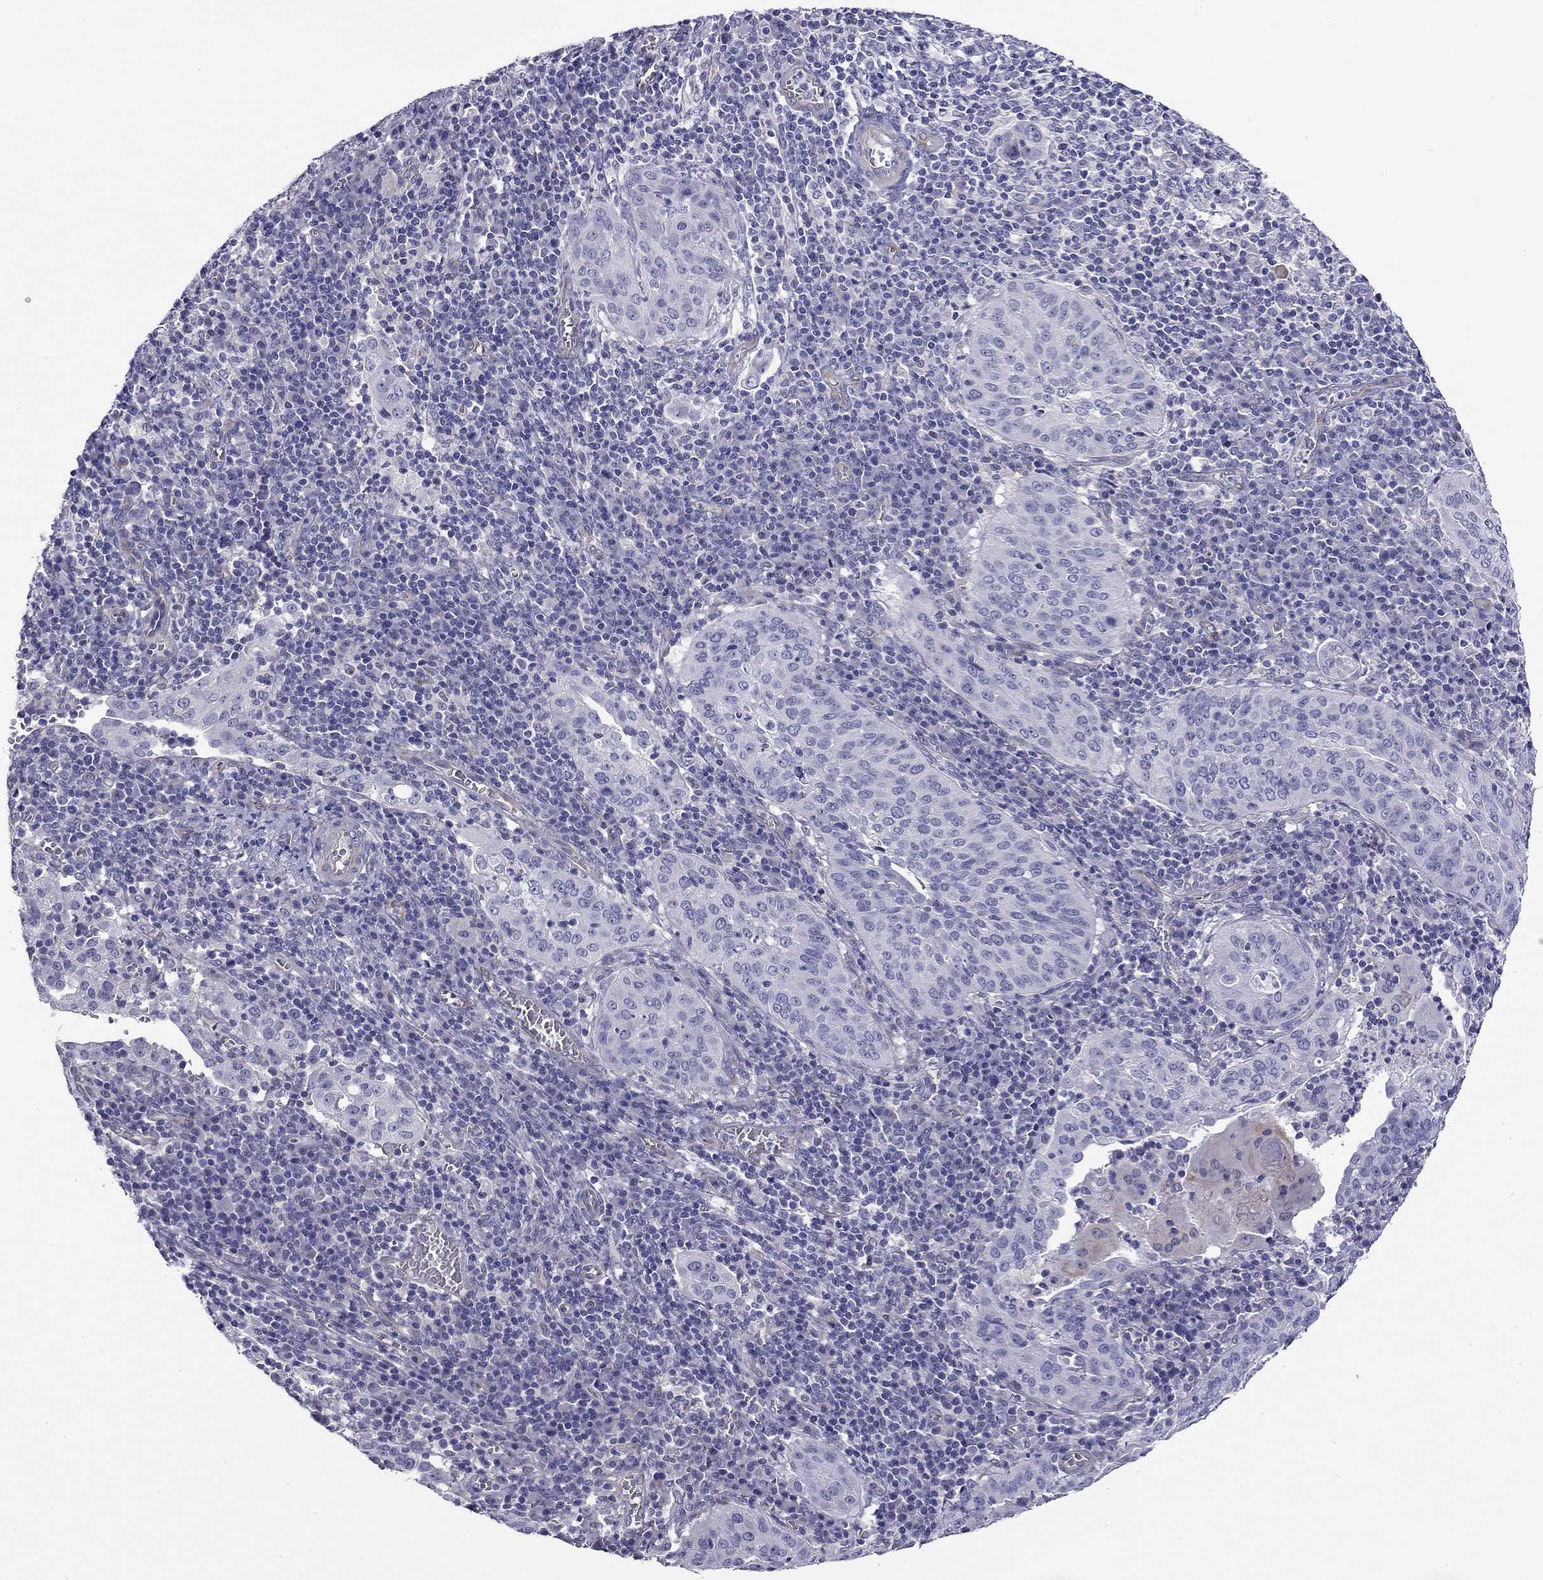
{"staining": {"intensity": "negative", "quantity": "none", "location": "none"}, "tissue": "cervical cancer", "cell_type": "Tumor cells", "image_type": "cancer", "snomed": [{"axis": "morphology", "description": "Squamous cell carcinoma, NOS"}, {"axis": "topography", "description": "Cervix"}], "caption": "A high-resolution micrograph shows IHC staining of cervical cancer, which demonstrates no significant staining in tumor cells. The staining was performed using DAB to visualize the protein expression in brown, while the nuclei were stained in blue with hematoxylin (Magnification: 20x).", "gene": "RTL1", "patient": {"sex": "female", "age": 39}}